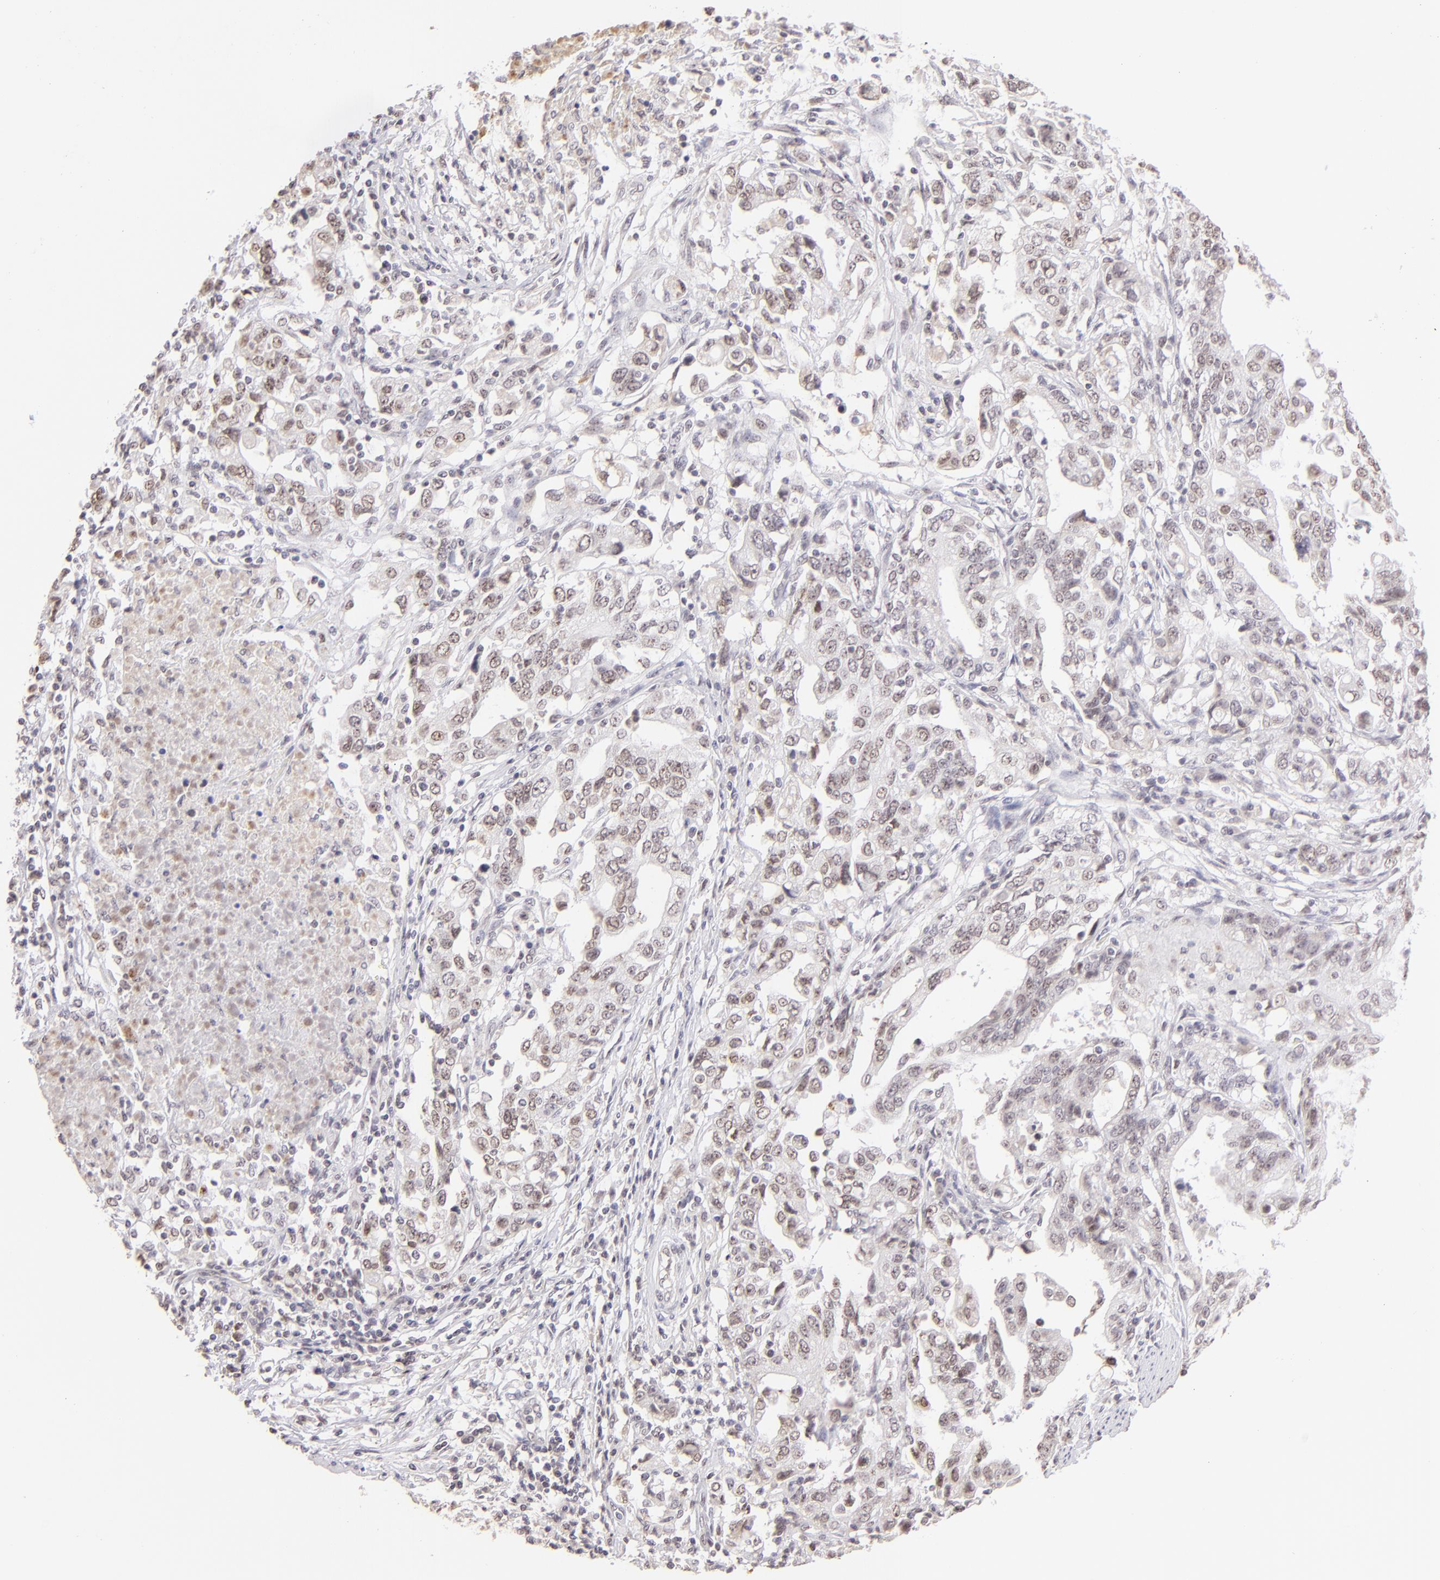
{"staining": {"intensity": "weak", "quantity": "25%-75%", "location": "cytoplasmic/membranous,nuclear"}, "tissue": "stomach cancer", "cell_type": "Tumor cells", "image_type": "cancer", "snomed": [{"axis": "morphology", "description": "Adenocarcinoma, NOS"}, {"axis": "topography", "description": "Stomach, upper"}], "caption": "Weak cytoplasmic/membranous and nuclear protein positivity is appreciated in approximately 25%-75% of tumor cells in stomach cancer (adenocarcinoma).", "gene": "MAGEA1", "patient": {"sex": "female", "age": 50}}